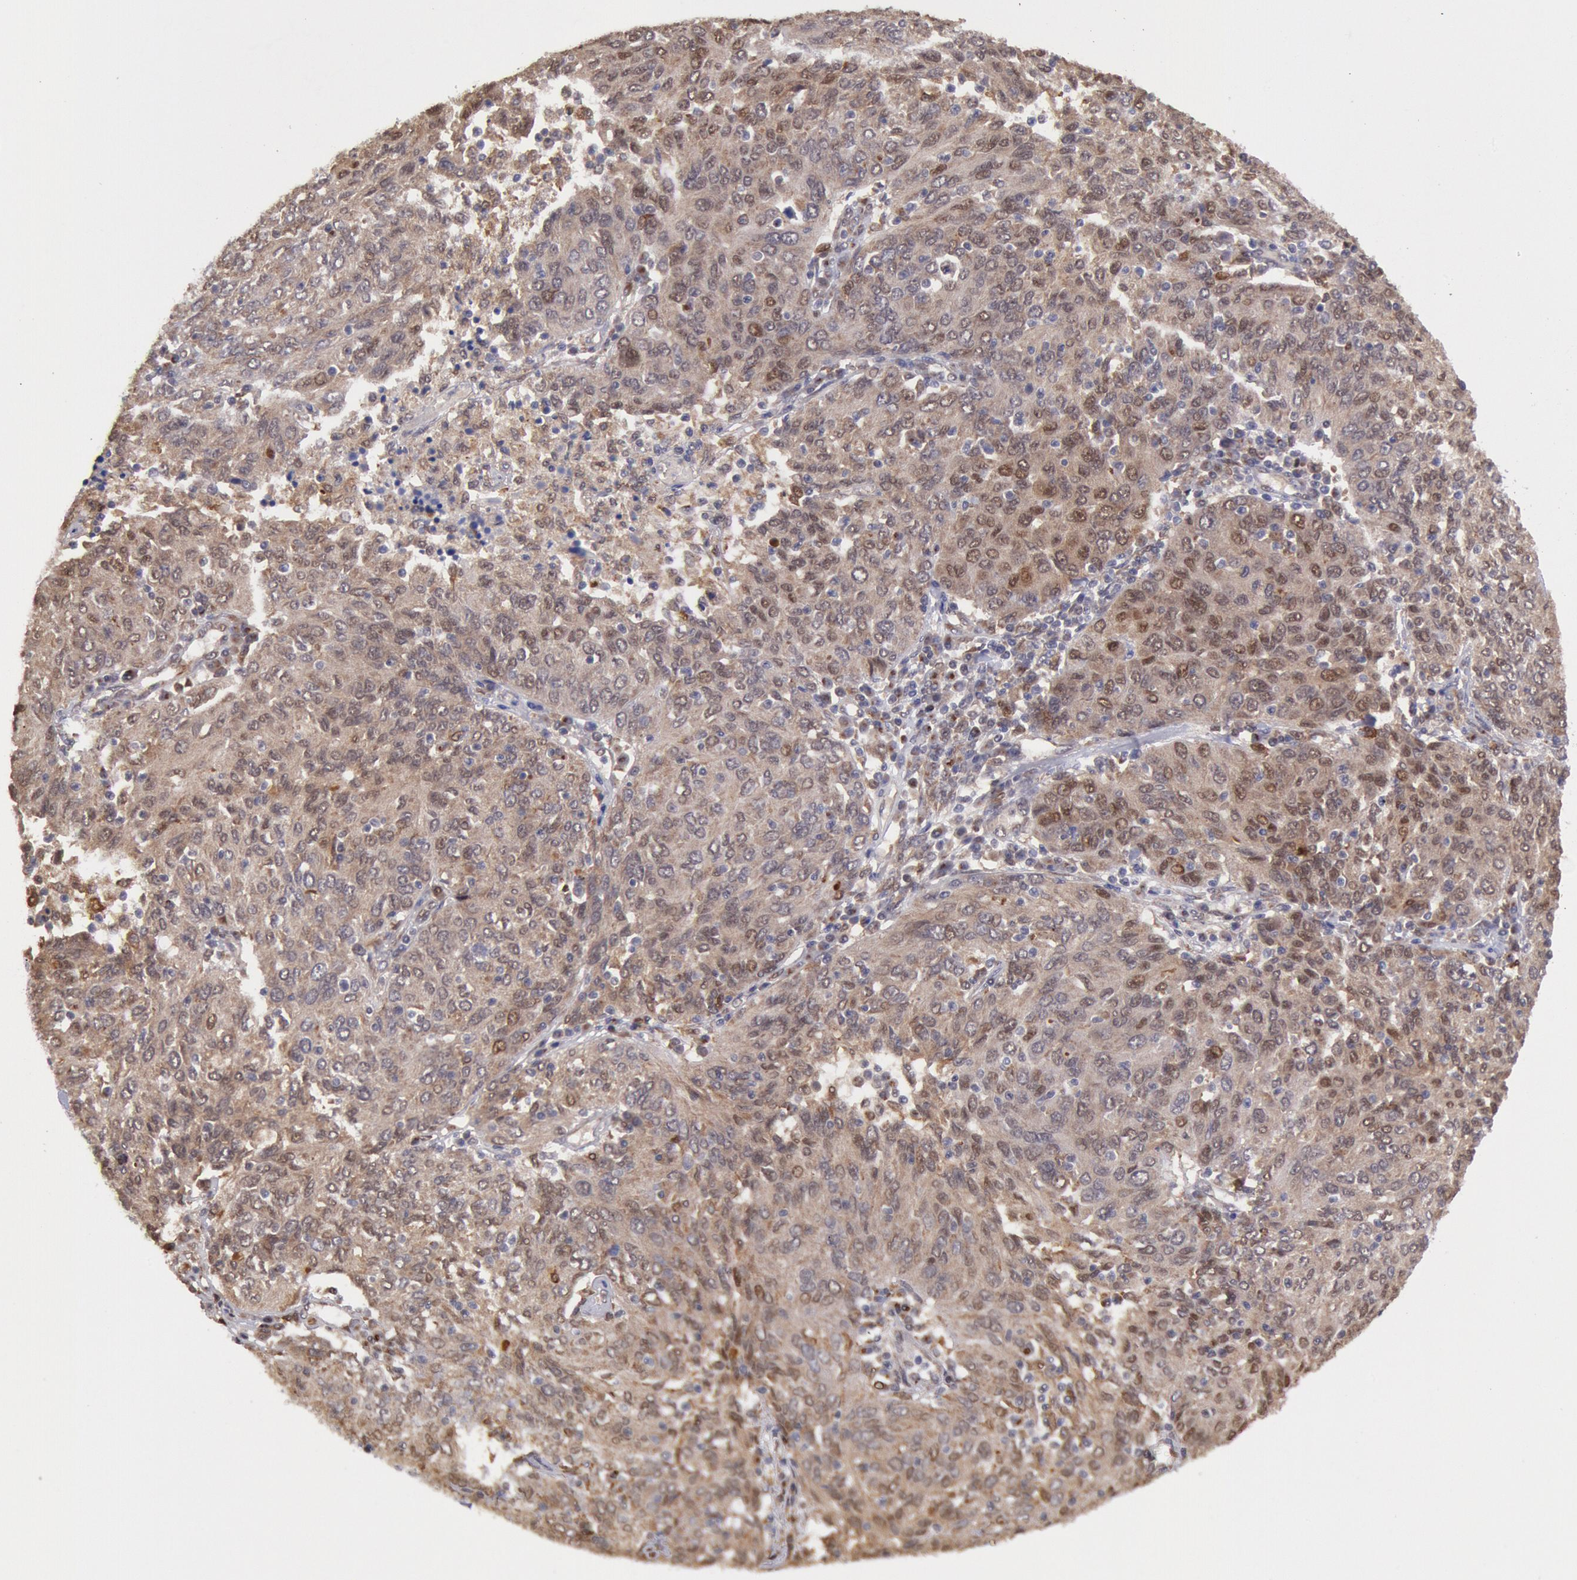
{"staining": {"intensity": "moderate", "quantity": ">75%", "location": "cytoplasmic/membranous,nuclear"}, "tissue": "ovarian cancer", "cell_type": "Tumor cells", "image_type": "cancer", "snomed": [{"axis": "morphology", "description": "Carcinoma, endometroid"}, {"axis": "topography", "description": "Ovary"}], "caption": "This micrograph demonstrates immunohistochemistry (IHC) staining of human ovarian cancer (endometroid carcinoma), with medium moderate cytoplasmic/membranous and nuclear positivity in approximately >75% of tumor cells.", "gene": "COMT", "patient": {"sex": "female", "age": 50}}